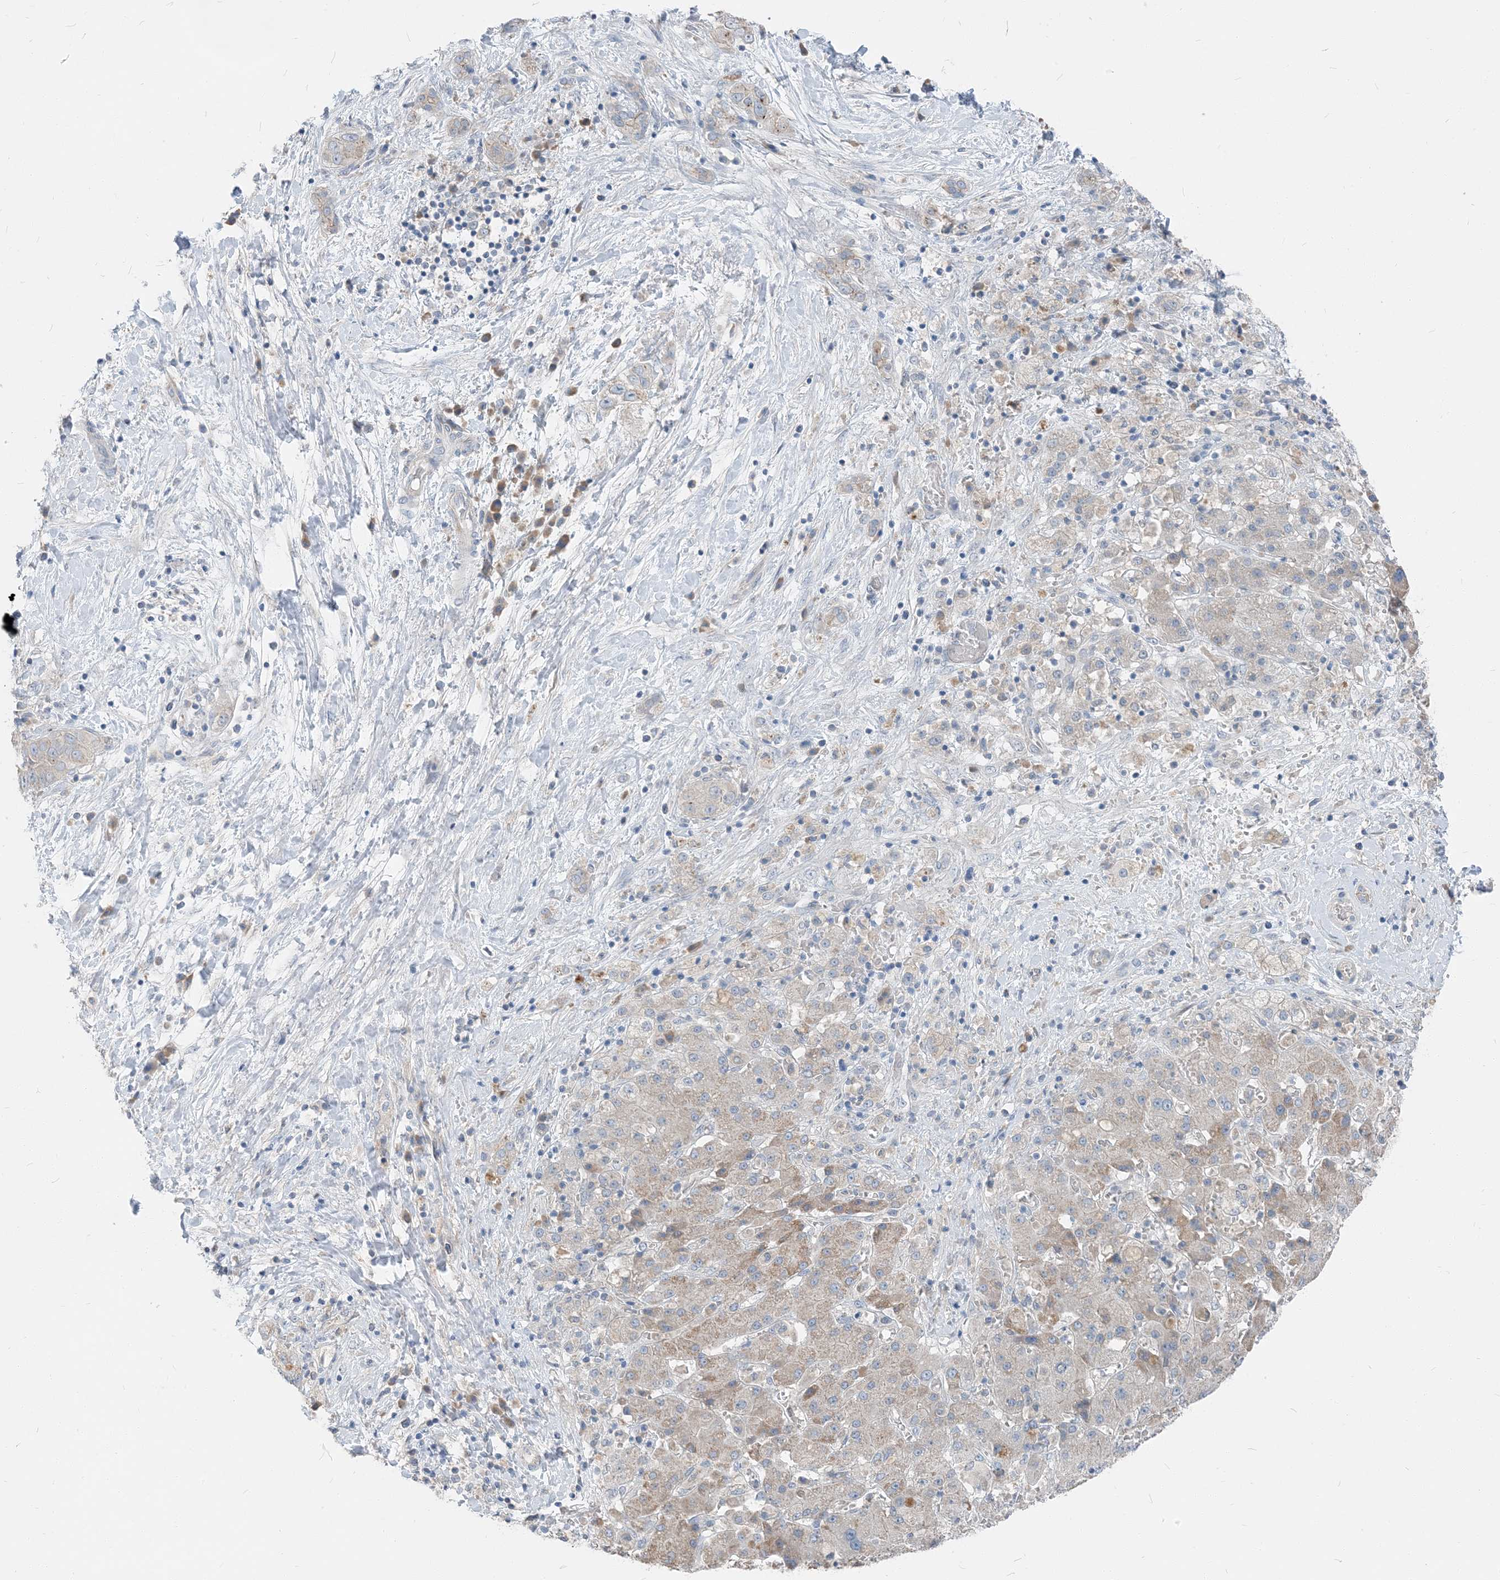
{"staining": {"intensity": "weak", "quantity": "<25%", "location": "cytoplasmic/membranous"}, "tissue": "liver cancer", "cell_type": "Tumor cells", "image_type": "cancer", "snomed": [{"axis": "morphology", "description": "Cholangiocarcinoma"}, {"axis": "topography", "description": "Liver"}], "caption": "Immunohistochemical staining of liver cancer (cholangiocarcinoma) exhibits no significant staining in tumor cells.", "gene": "NCOA7", "patient": {"sex": "female", "age": 52}}